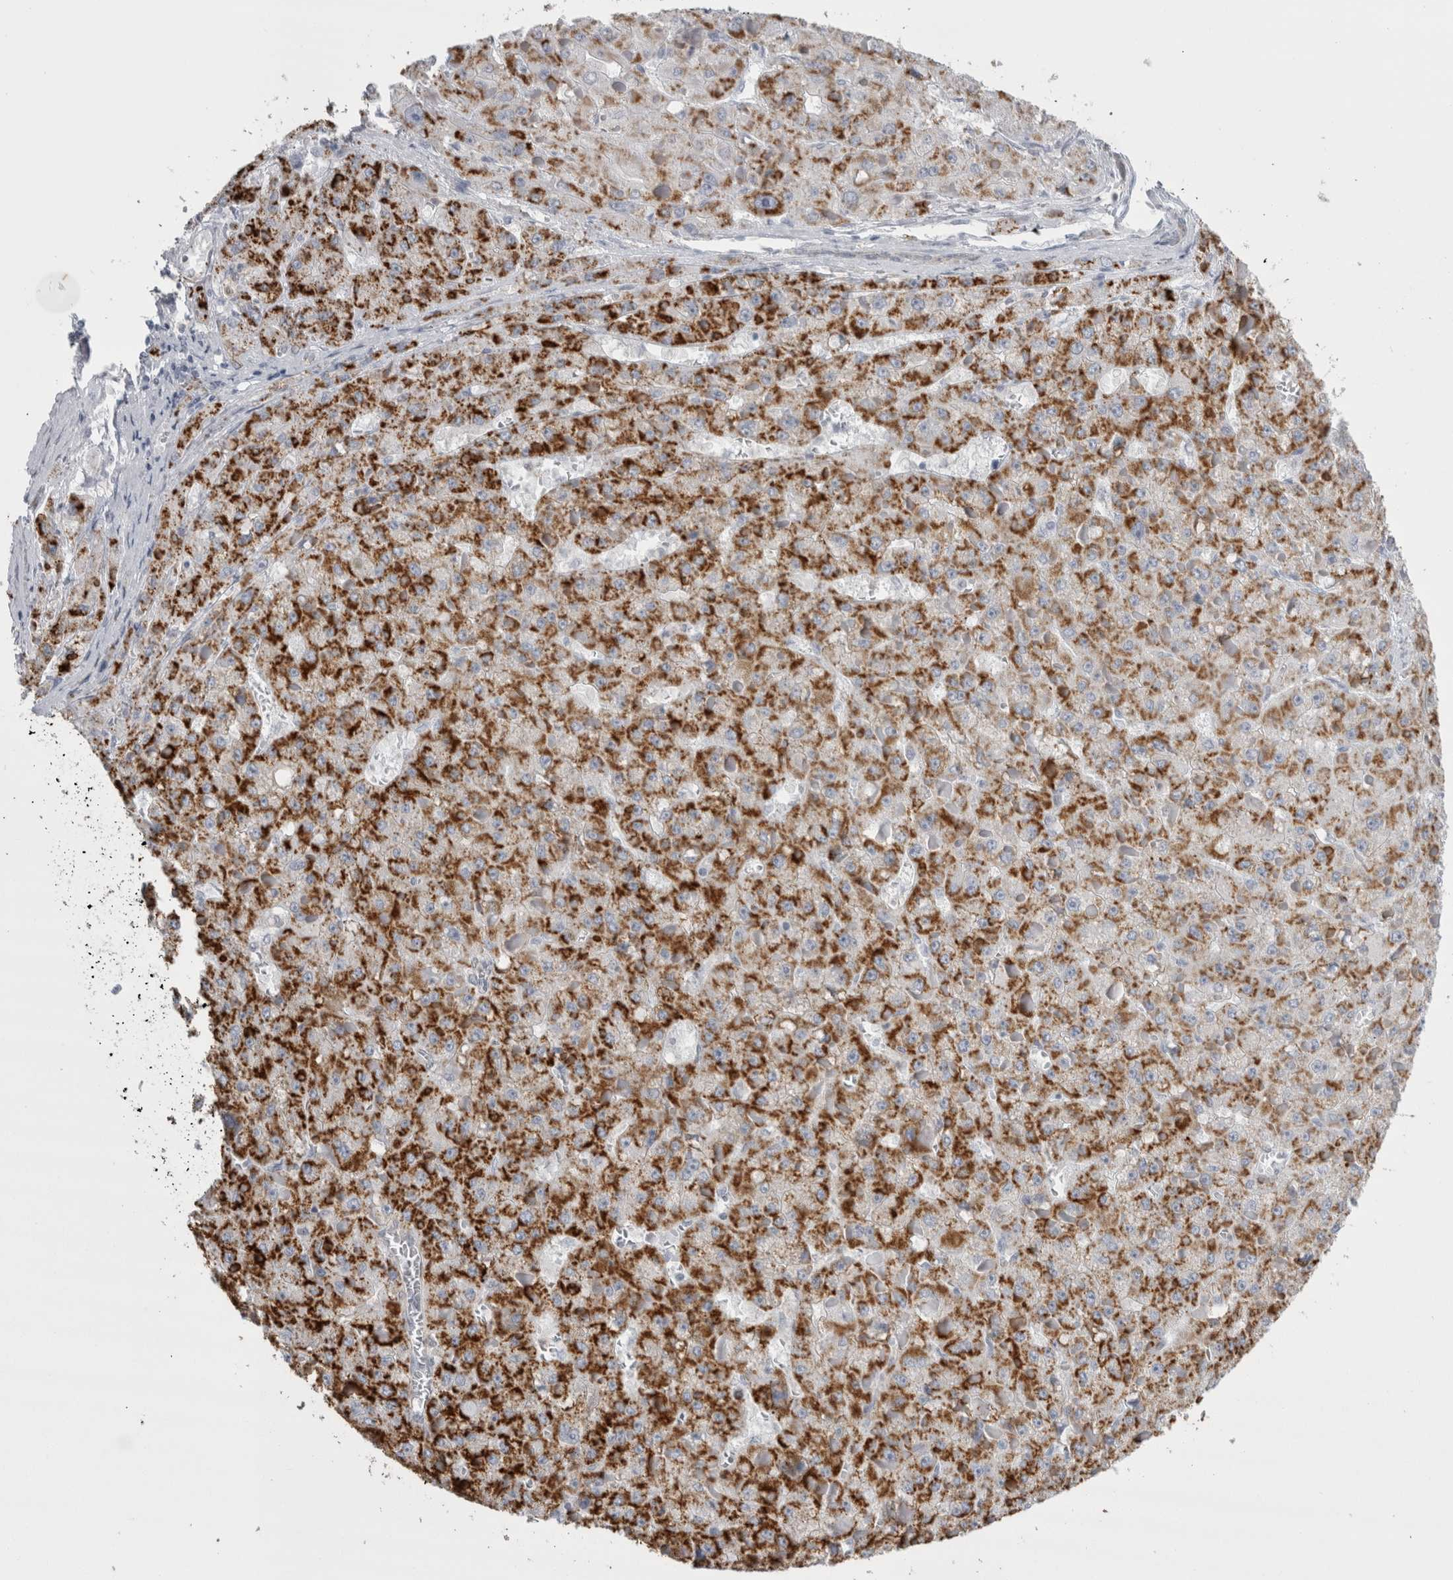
{"staining": {"intensity": "strong", "quantity": ">75%", "location": "cytoplasmic/membranous"}, "tissue": "liver cancer", "cell_type": "Tumor cells", "image_type": "cancer", "snomed": [{"axis": "morphology", "description": "Carcinoma, Hepatocellular, NOS"}, {"axis": "topography", "description": "Liver"}], "caption": "Immunohistochemical staining of liver cancer (hepatocellular carcinoma) shows strong cytoplasmic/membranous protein expression in approximately >75% of tumor cells. Nuclei are stained in blue.", "gene": "PLIN1", "patient": {"sex": "female", "age": 73}}